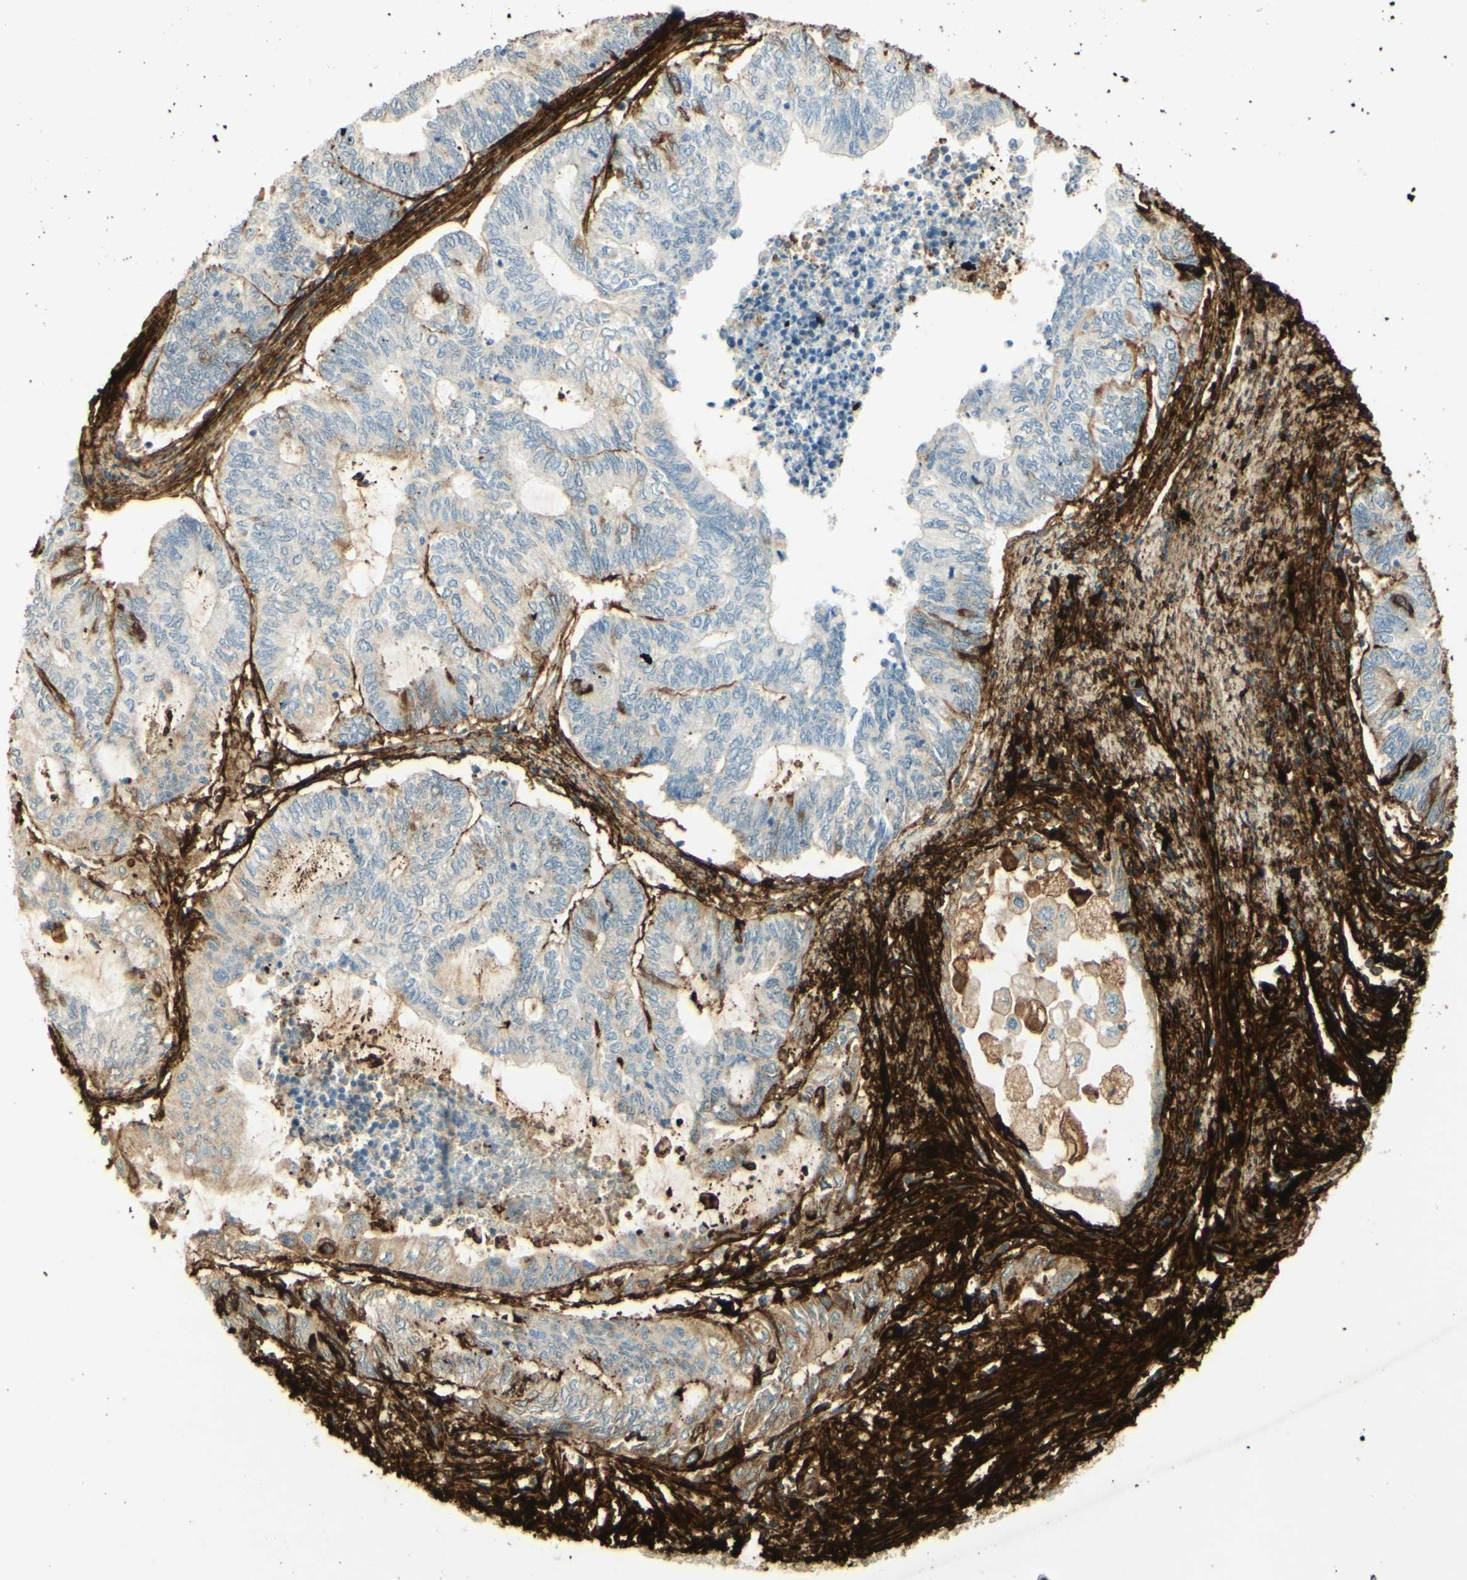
{"staining": {"intensity": "weak", "quantity": "<25%", "location": "cytoplasmic/membranous"}, "tissue": "endometrial cancer", "cell_type": "Tumor cells", "image_type": "cancer", "snomed": [{"axis": "morphology", "description": "Adenocarcinoma, NOS"}, {"axis": "topography", "description": "Uterus"}, {"axis": "topography", "description": "Endometrium"}], "caption": "Micrograph shows no significant protein positivity in tumor cells of endometrial cancer.", "gene": "TNN", "patient": {"sex": "female", "age": 70}}